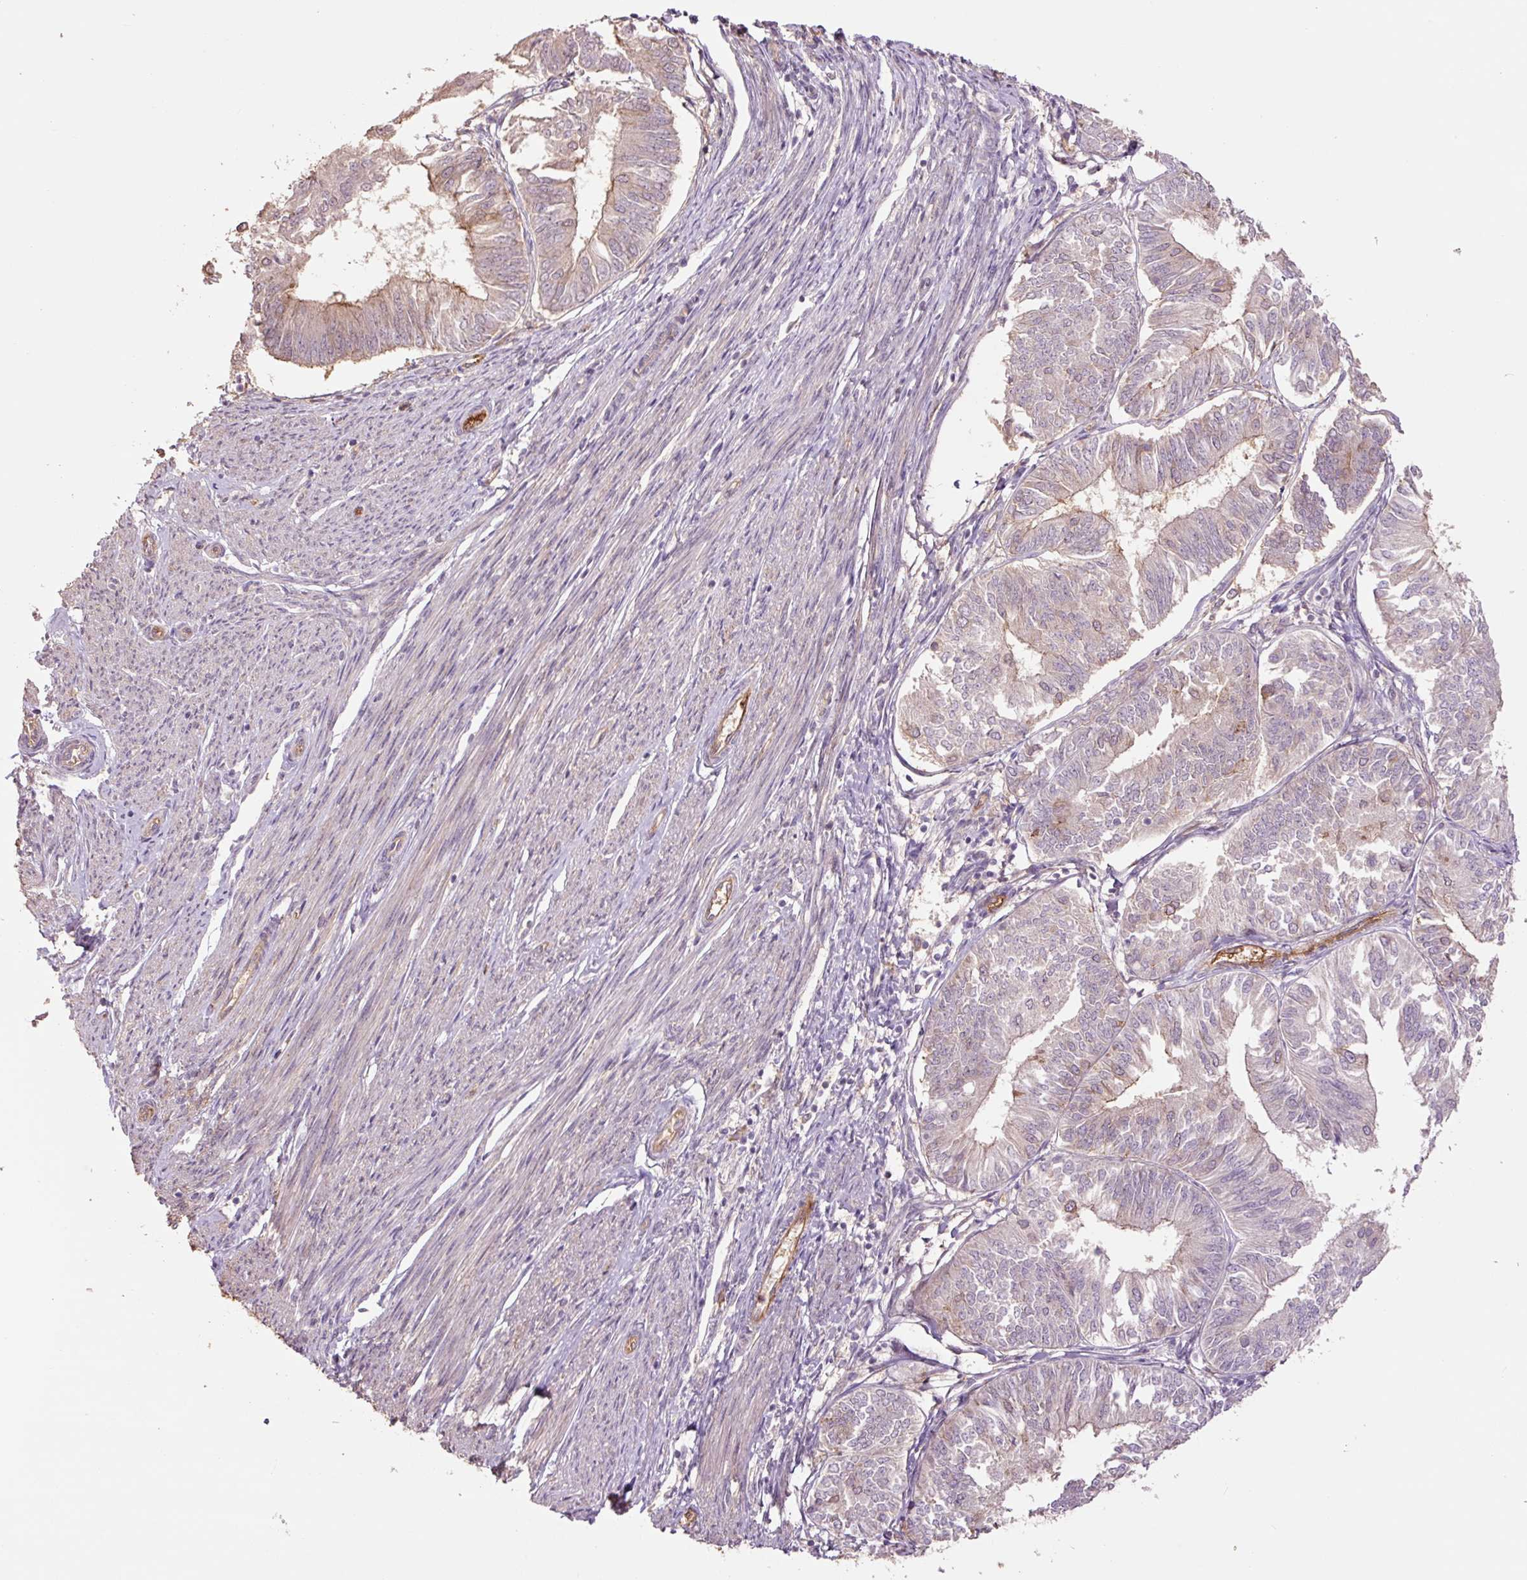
{"staining": {"intensity": "moderate", "quantity": "<25%", "location": "cytoplasmic/membranous"}, "tissue": "endometrial cancer", "cell_type": "Tumor cells", "image_type": "cancer", "snomed": [{"axis": "morphology", "description": "Adenocarcinoma, NOS"}, {"axis": "topography", "description": "Endometrium"}], "caption": "DAB immunohistochemical staining of endometrial adenocarcinoma demonstrates moderate cytoplasmic/membranous protein expression in about <25% of tumor cells.", "gene": "SLC1A4", "patient": {"sex": "female", "age": 58}}